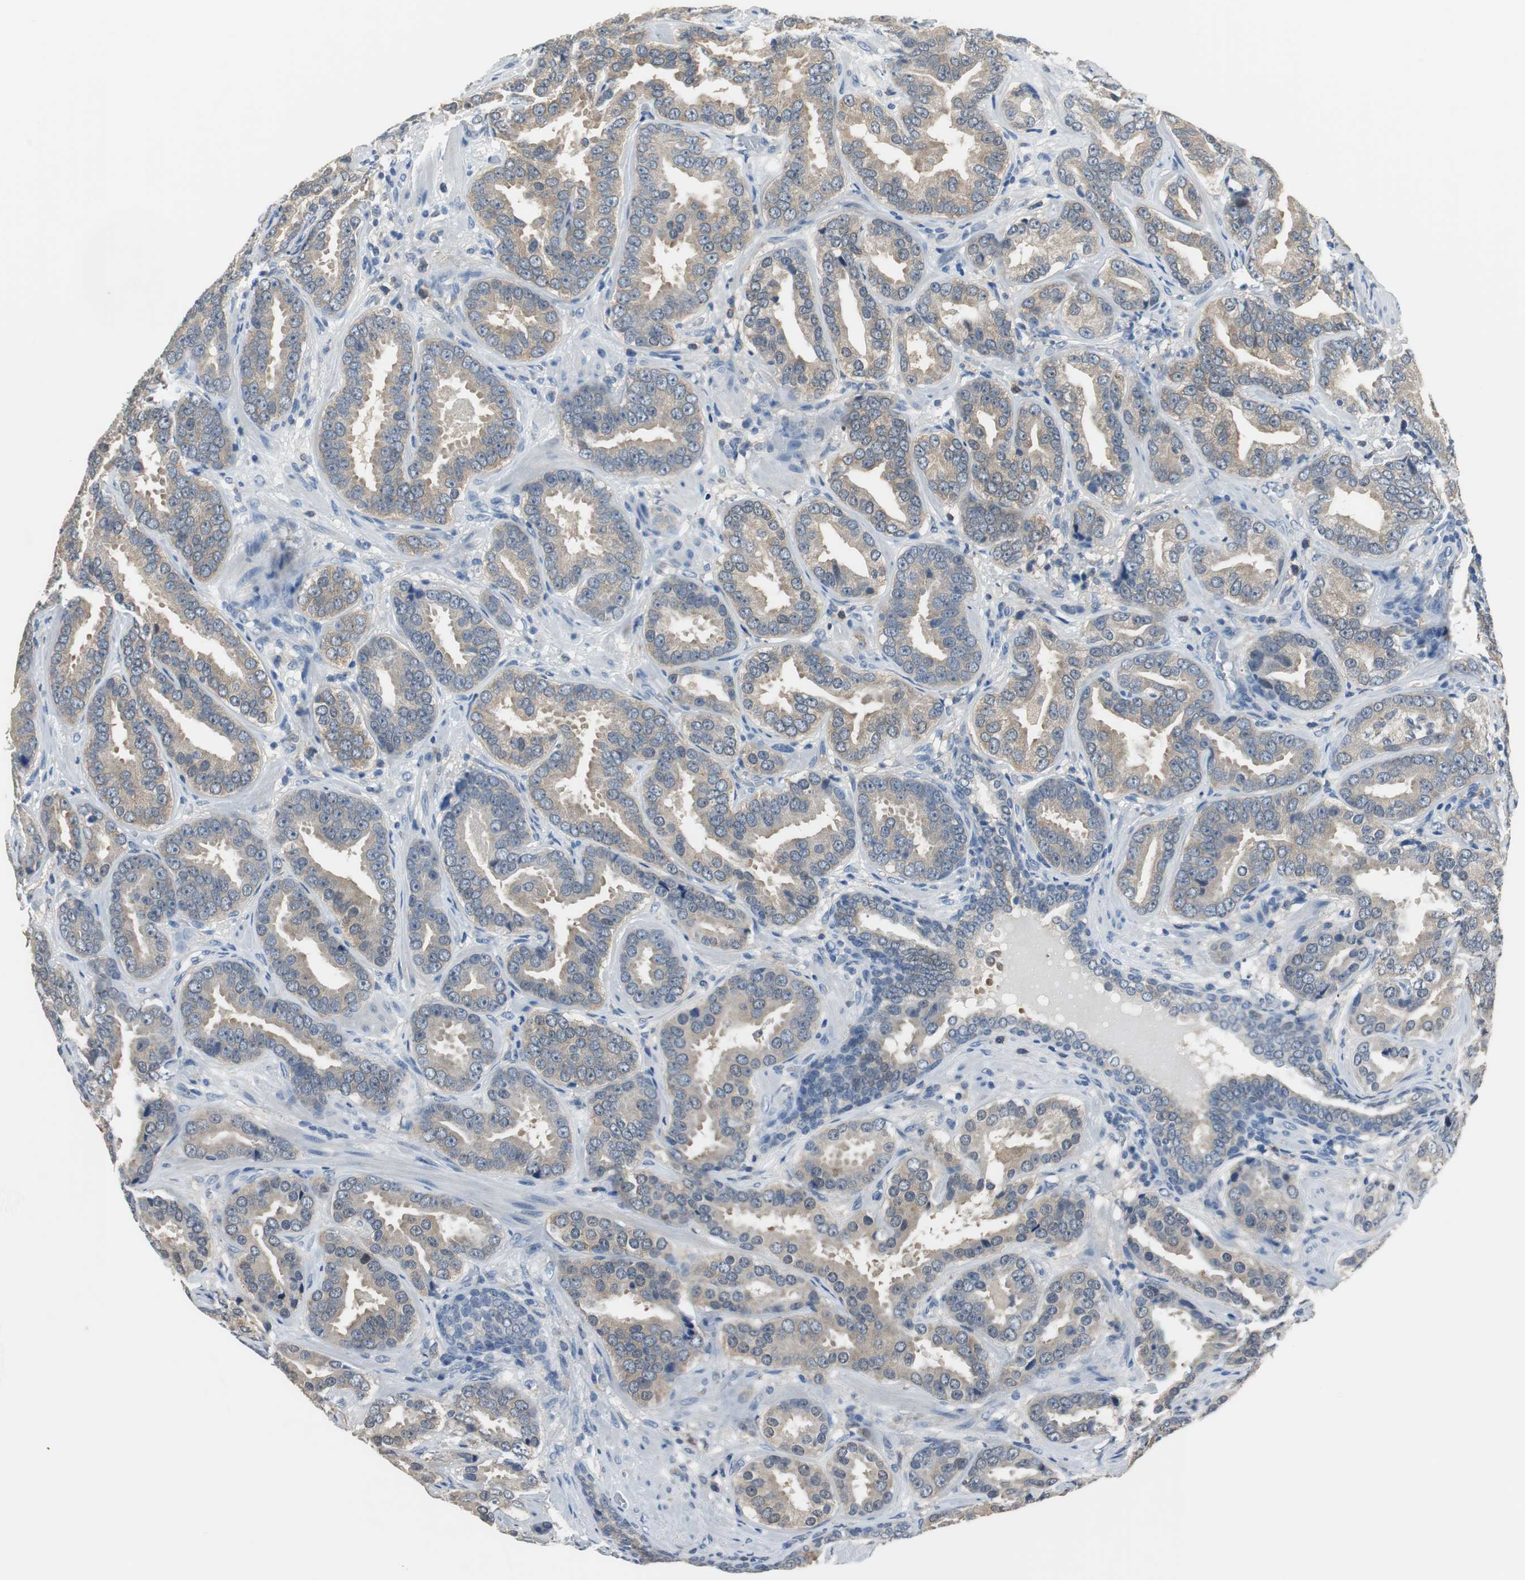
{"staining": {"intensity": "weak", "quantity": ">75%", "location": "cytoplasmic/membranous"}, "tissue": "prostate cancer", "cell_type": "Tumor cells", "image_type": "cancer", "snomed": [{"axis": "morphology", "description": "Adenocarcinoma, Low grade"}, {"axis": "topography", "description": "Prostate"}], "caption": "Immunohistochemical staining of human prostate adenocarcinoma (low-grade) reveals weak cytoplasmic/membranous protein positivity in approximately >75% of tumor cells. Nuclei are stained in blue.", "gene": "MSTO1", "patient": {"sex": "male", "age": 59}}